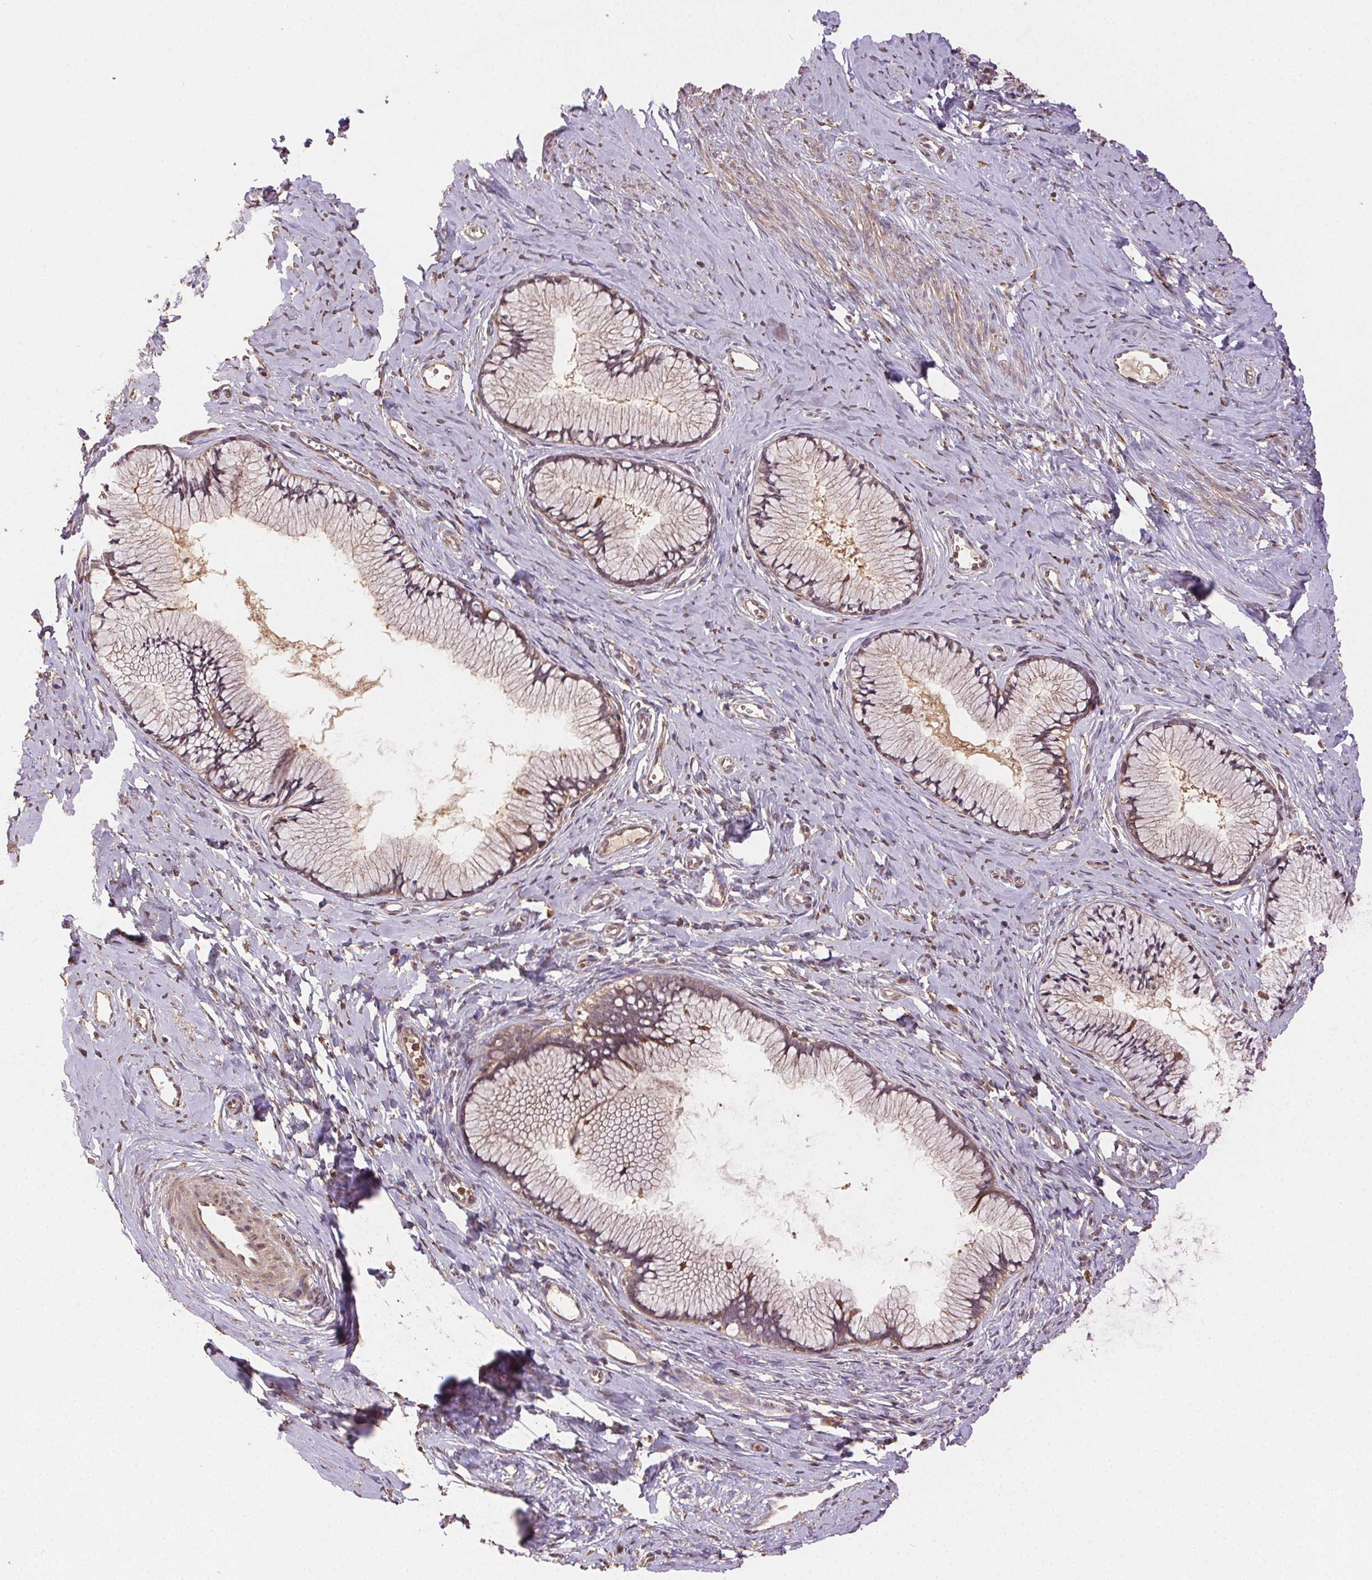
{"staining": {"intensity": "moderate", "quantity": ">75%", "location": "cytoplasmic/membranous"}, "tissue": "cervix", "cell_type": "Glandular cells", "image_type": "normal", "snomed": [{"axis": "morphology", "description": "Normal tissue, NOS"}, {"axis": "topography", "description": "Cervix"}], "caption": "Moderate cytoplasmic/membranous positivity is identified in about >75% of glandular cells in unremarkable cervix. Ihc stains the protein of interest in brown and the nuclei are stained blue.", "gene": "KLHL15", "patient": {"sex": "female", "age": 40}}